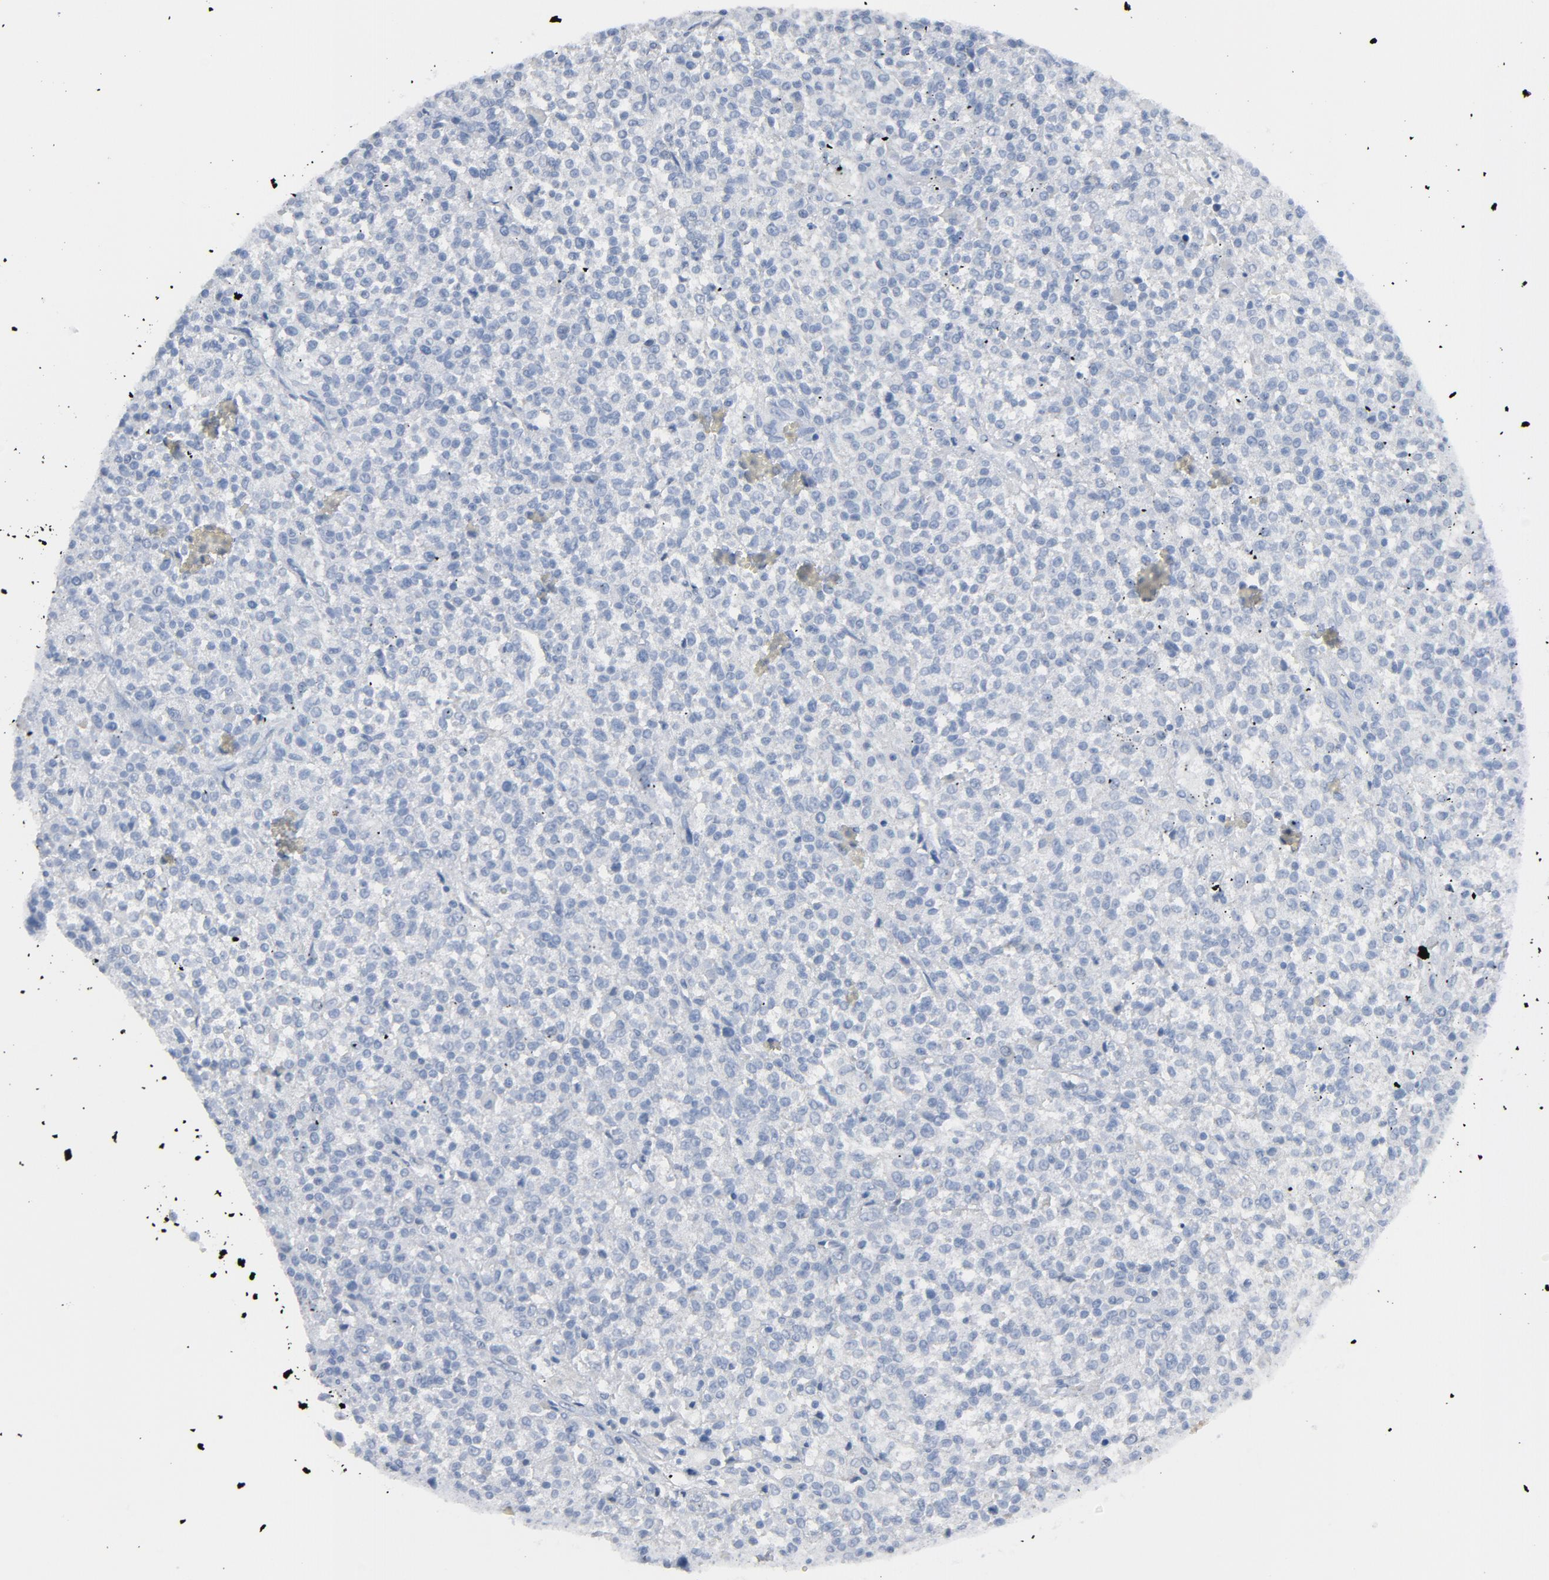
{"staining": {"intensity": "negative", "quantity": "none", "location": "none"}, "tissue": "testis cancer", "cell_type": "Tumor cells", "image_type": "cancer", "snomed": [{"axis": "morphology", "description": "Seminoma, NOS"}, {"axis": "topography", "description": "Testis"}], "caption": "DAB immunohistochemical staining of human testis cancer exhibits no significant staining in tumor cells.", "gene": "C14orf119", "patient": {"sex": "male", "age": 59}}